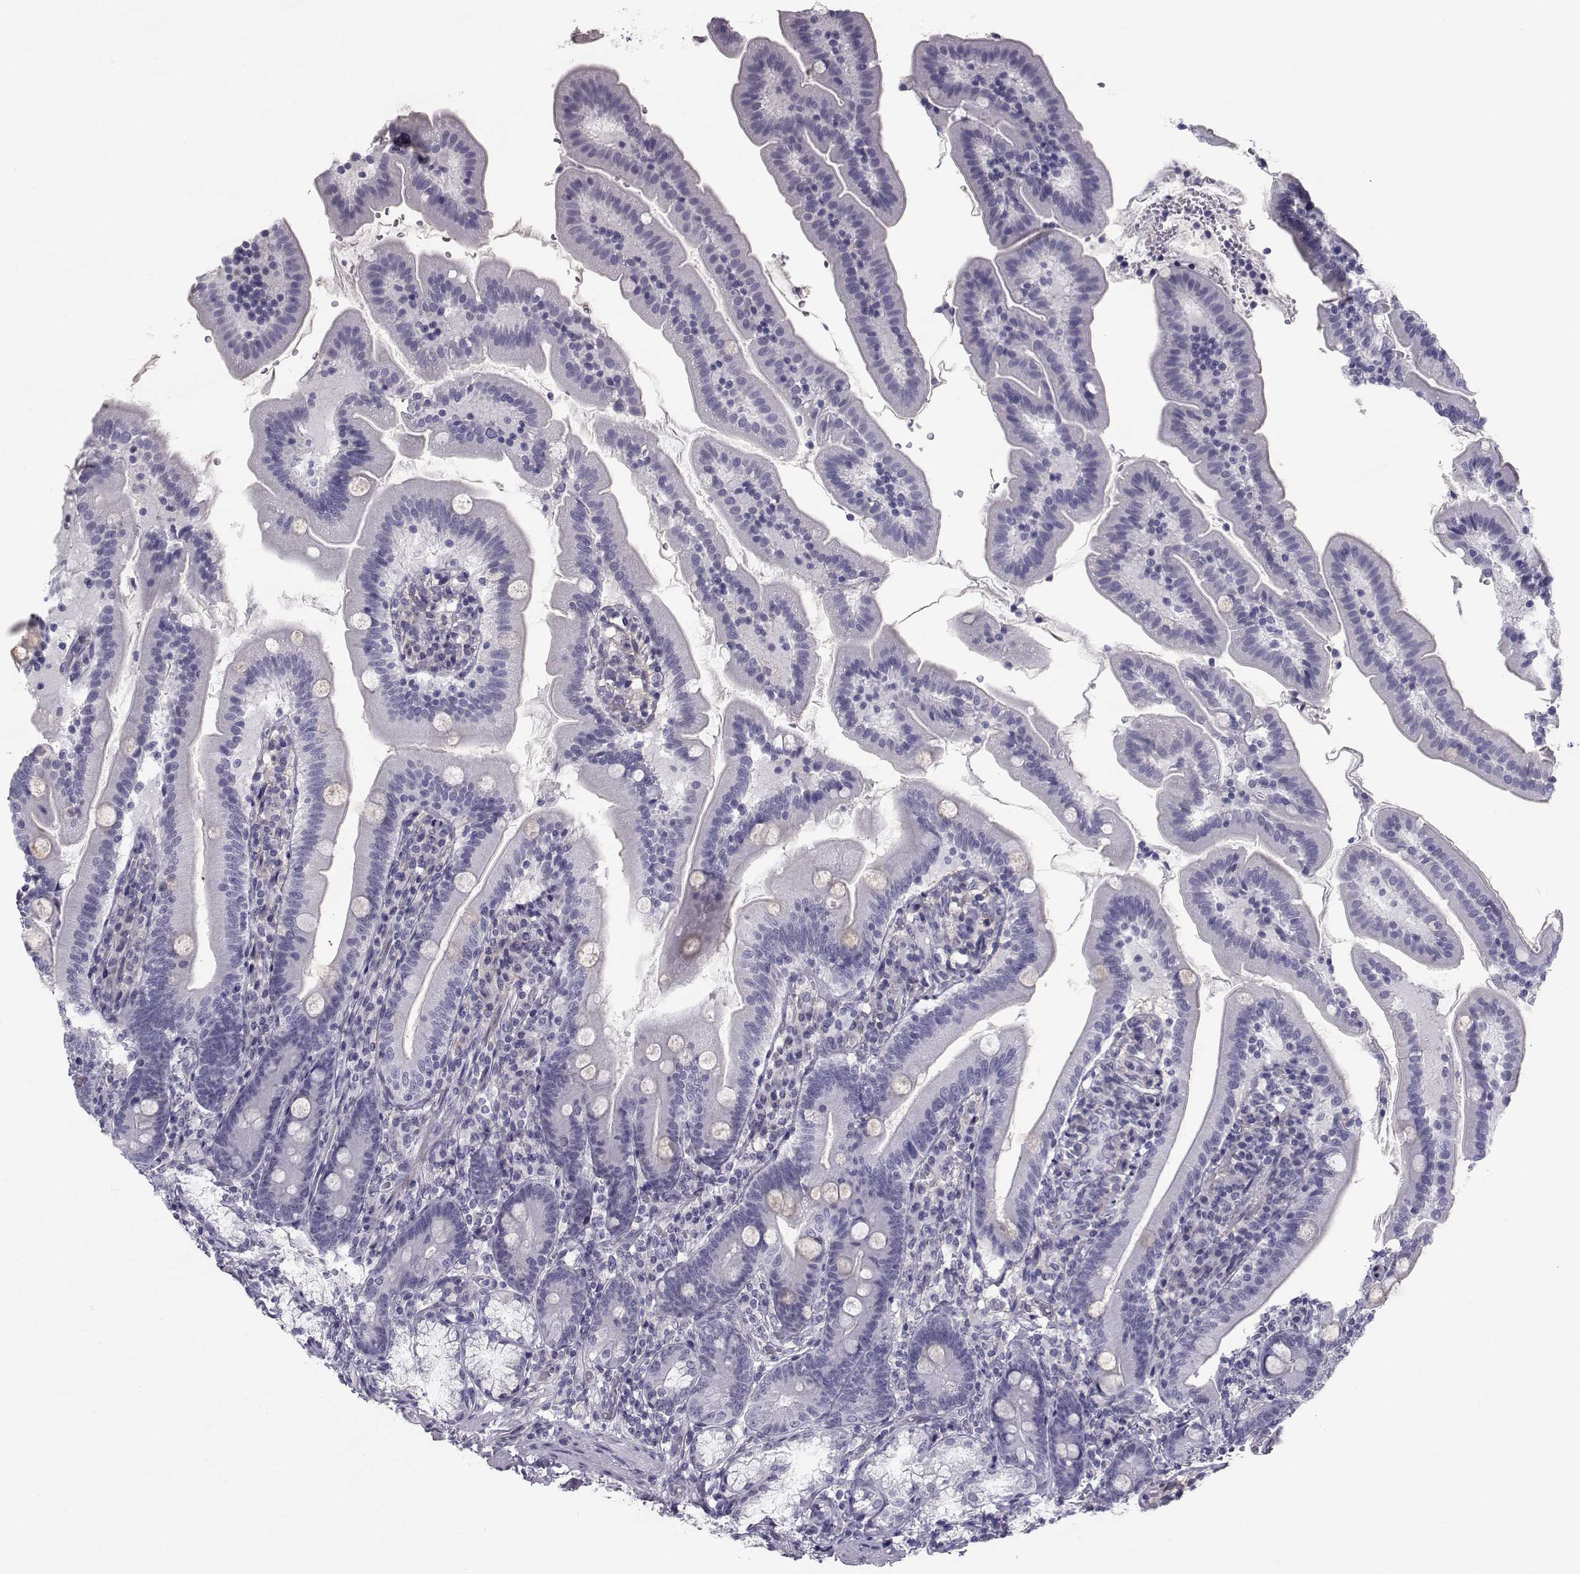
{"staining": {"intensity": "negative", "quantity": "none", "location": "none"}, "tissue": "duodenum", "cell_type": "Glandular cells", "image_type": "normal", "snomed": [{"axis": "morphology", "description": "Normal tissue, NOS"}, {"axis": "topography", "description": "Duodenum"}], "caption": "Immunohistochemistry (IHC) of normal human duodenum shows no expression in glandular cells.", "gene": "SPDYE4", "patient": {"sex": "female", "age": 67}}